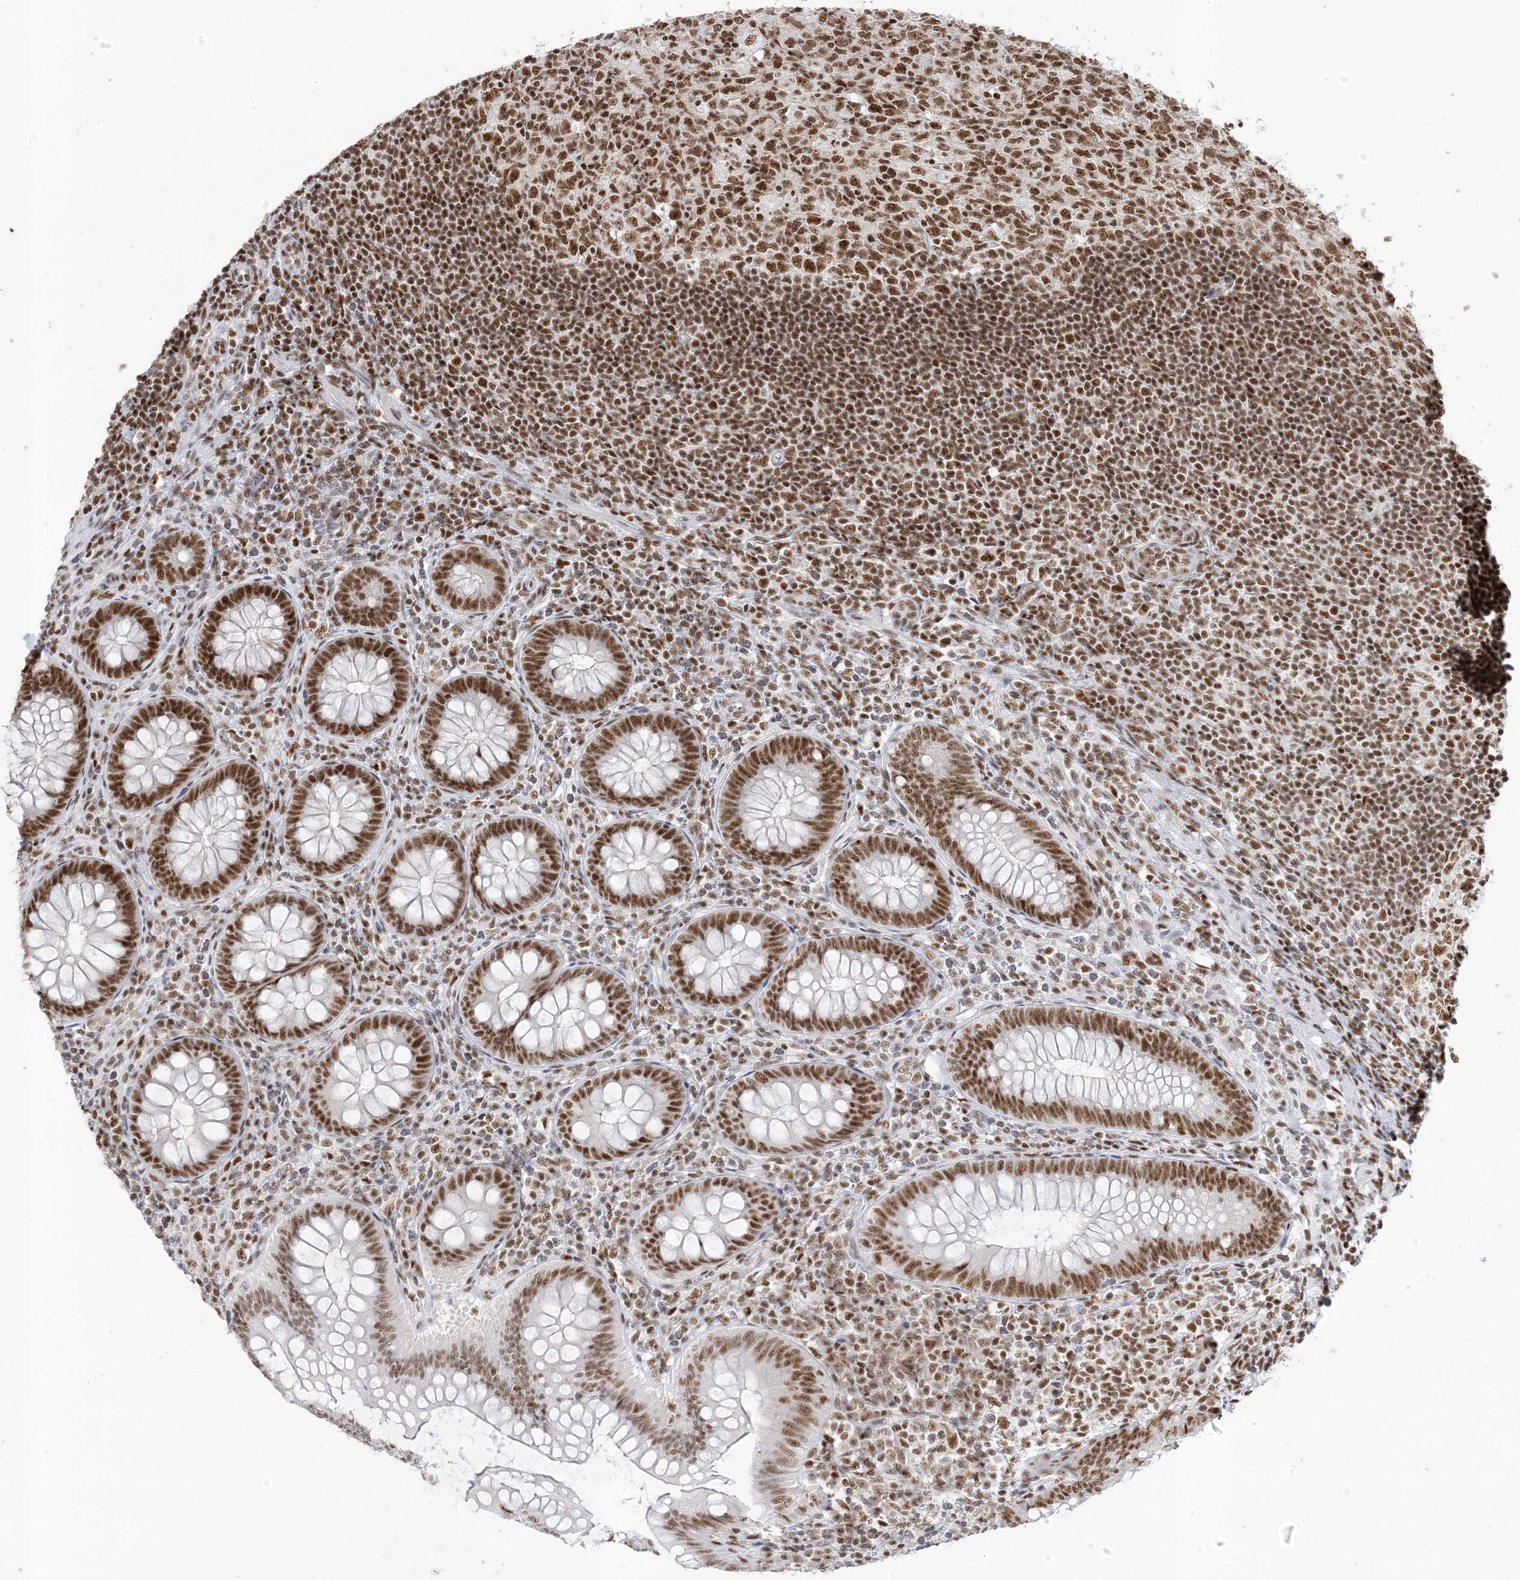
{"staining": {"intensity": "strong", "quantity": ">75%", "location": "nuclear"}, "tissue": "appendix", "cell_type": "Glandular cells", "image_type": "normal", "snomed": [{"axis": "morphology", "description": "Normal tissue, NOS"}, {"axis": "topography", "description": "Appendix"}], "caption": "Glandular cells demonstrate high levels of strong nuclear staining in about >75% of cells in normal appendix.", "gene": "PPIL2", "patient": {"sex": "male", "age": 14}}